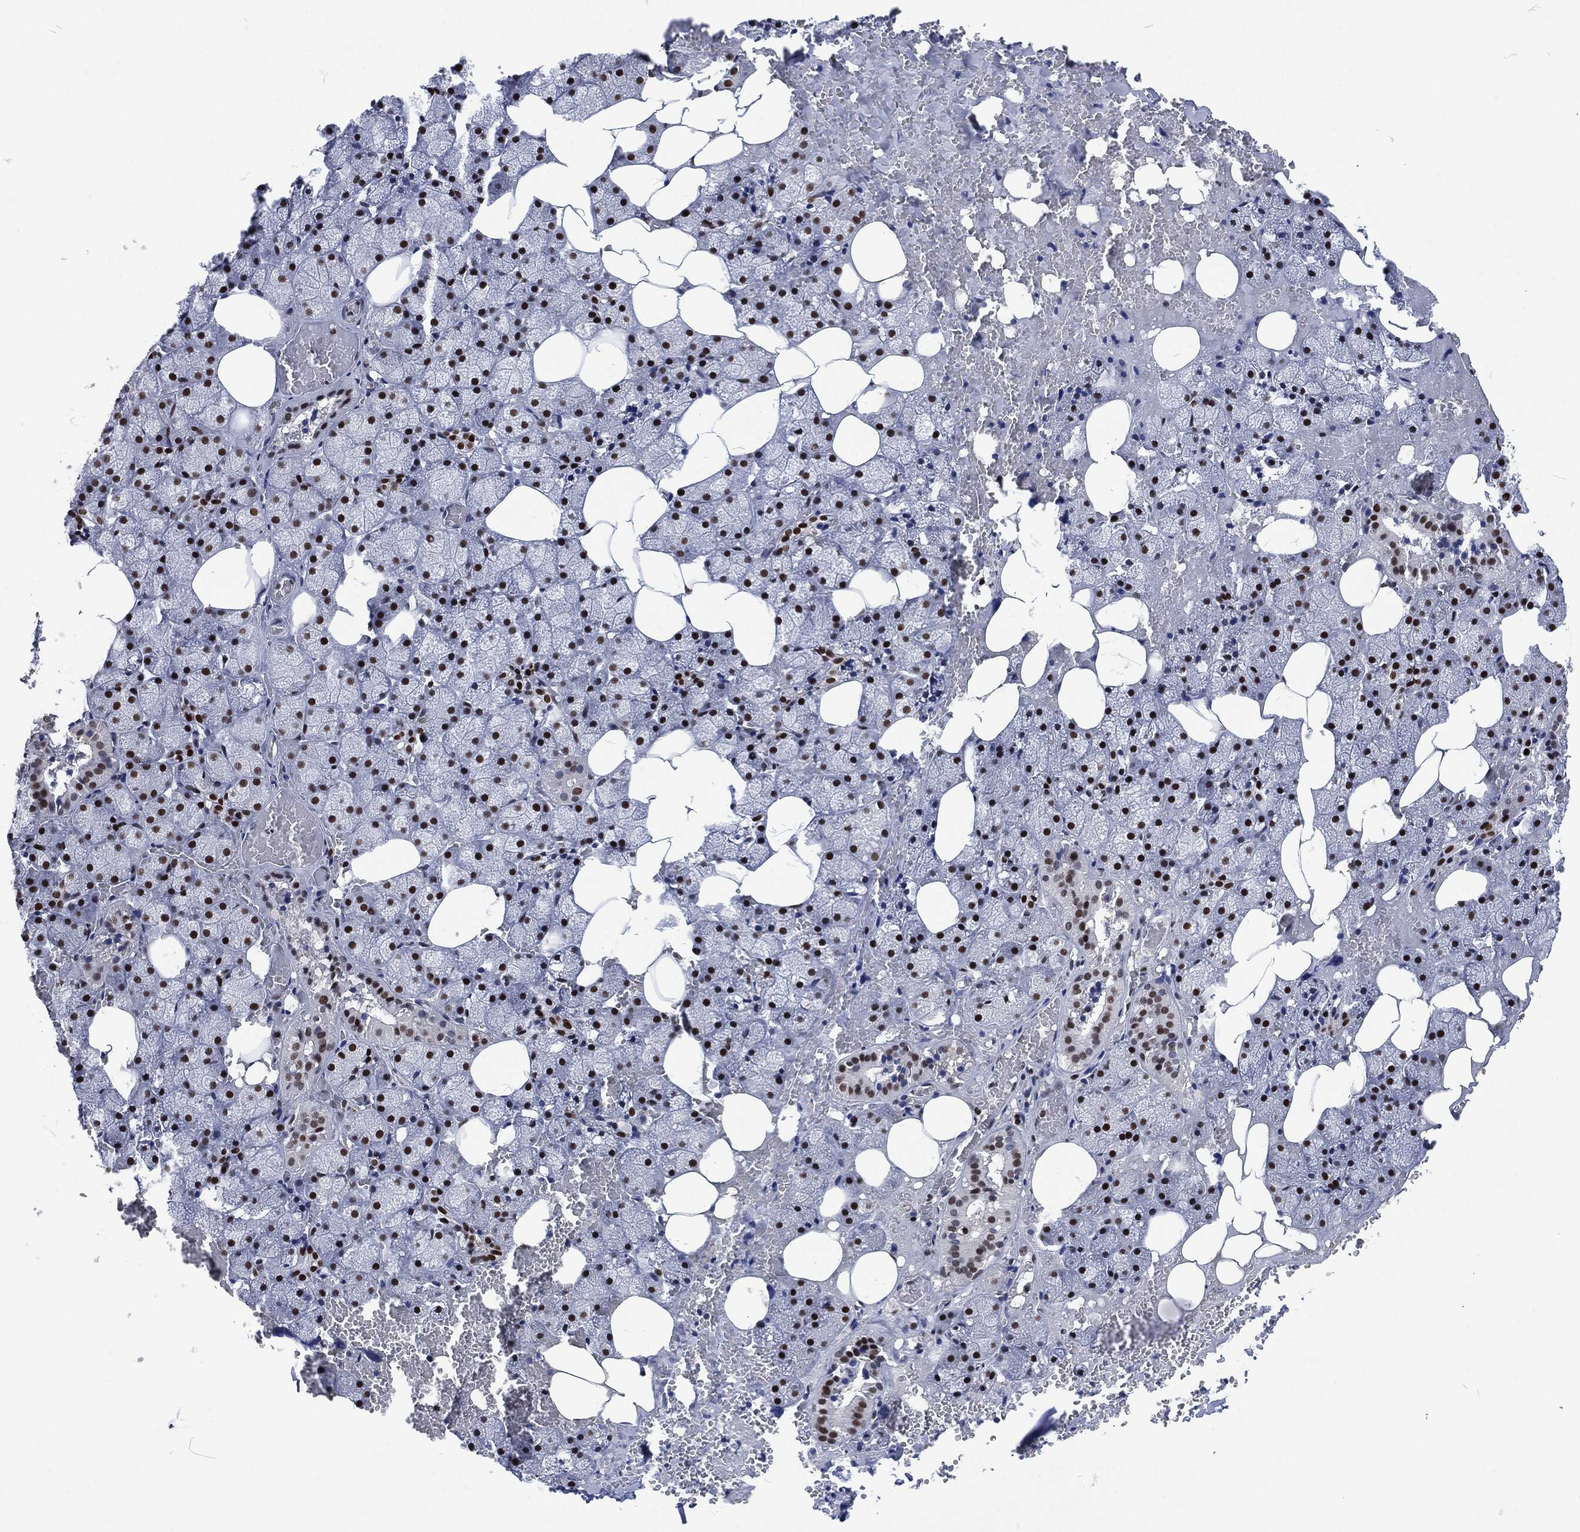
{"staining": {"intensity": "strong", "quantity": ">75%", "location": "nuclear"}, "tissue": "salivary gland", "cell_type": "Glandular cells", "image_type": "normal", "snomed": [{"axis": "morphology", "description": "Normal tissue, NOS"}, {"axis": "topography", "description": "Salivary gland"}], "caption": "Benign salivary gland displays strong nuclear staining in about >75% of glandular cells, visualized by immunohistochemistry. The staining was performed using DAB (3,3'-diaminobenzidine), with brown indicating positive protein expression. Nuclei are stained blue with hematoxylin.", "gene": "DCPS", "patient": {"sex": "male", "age": 38}}